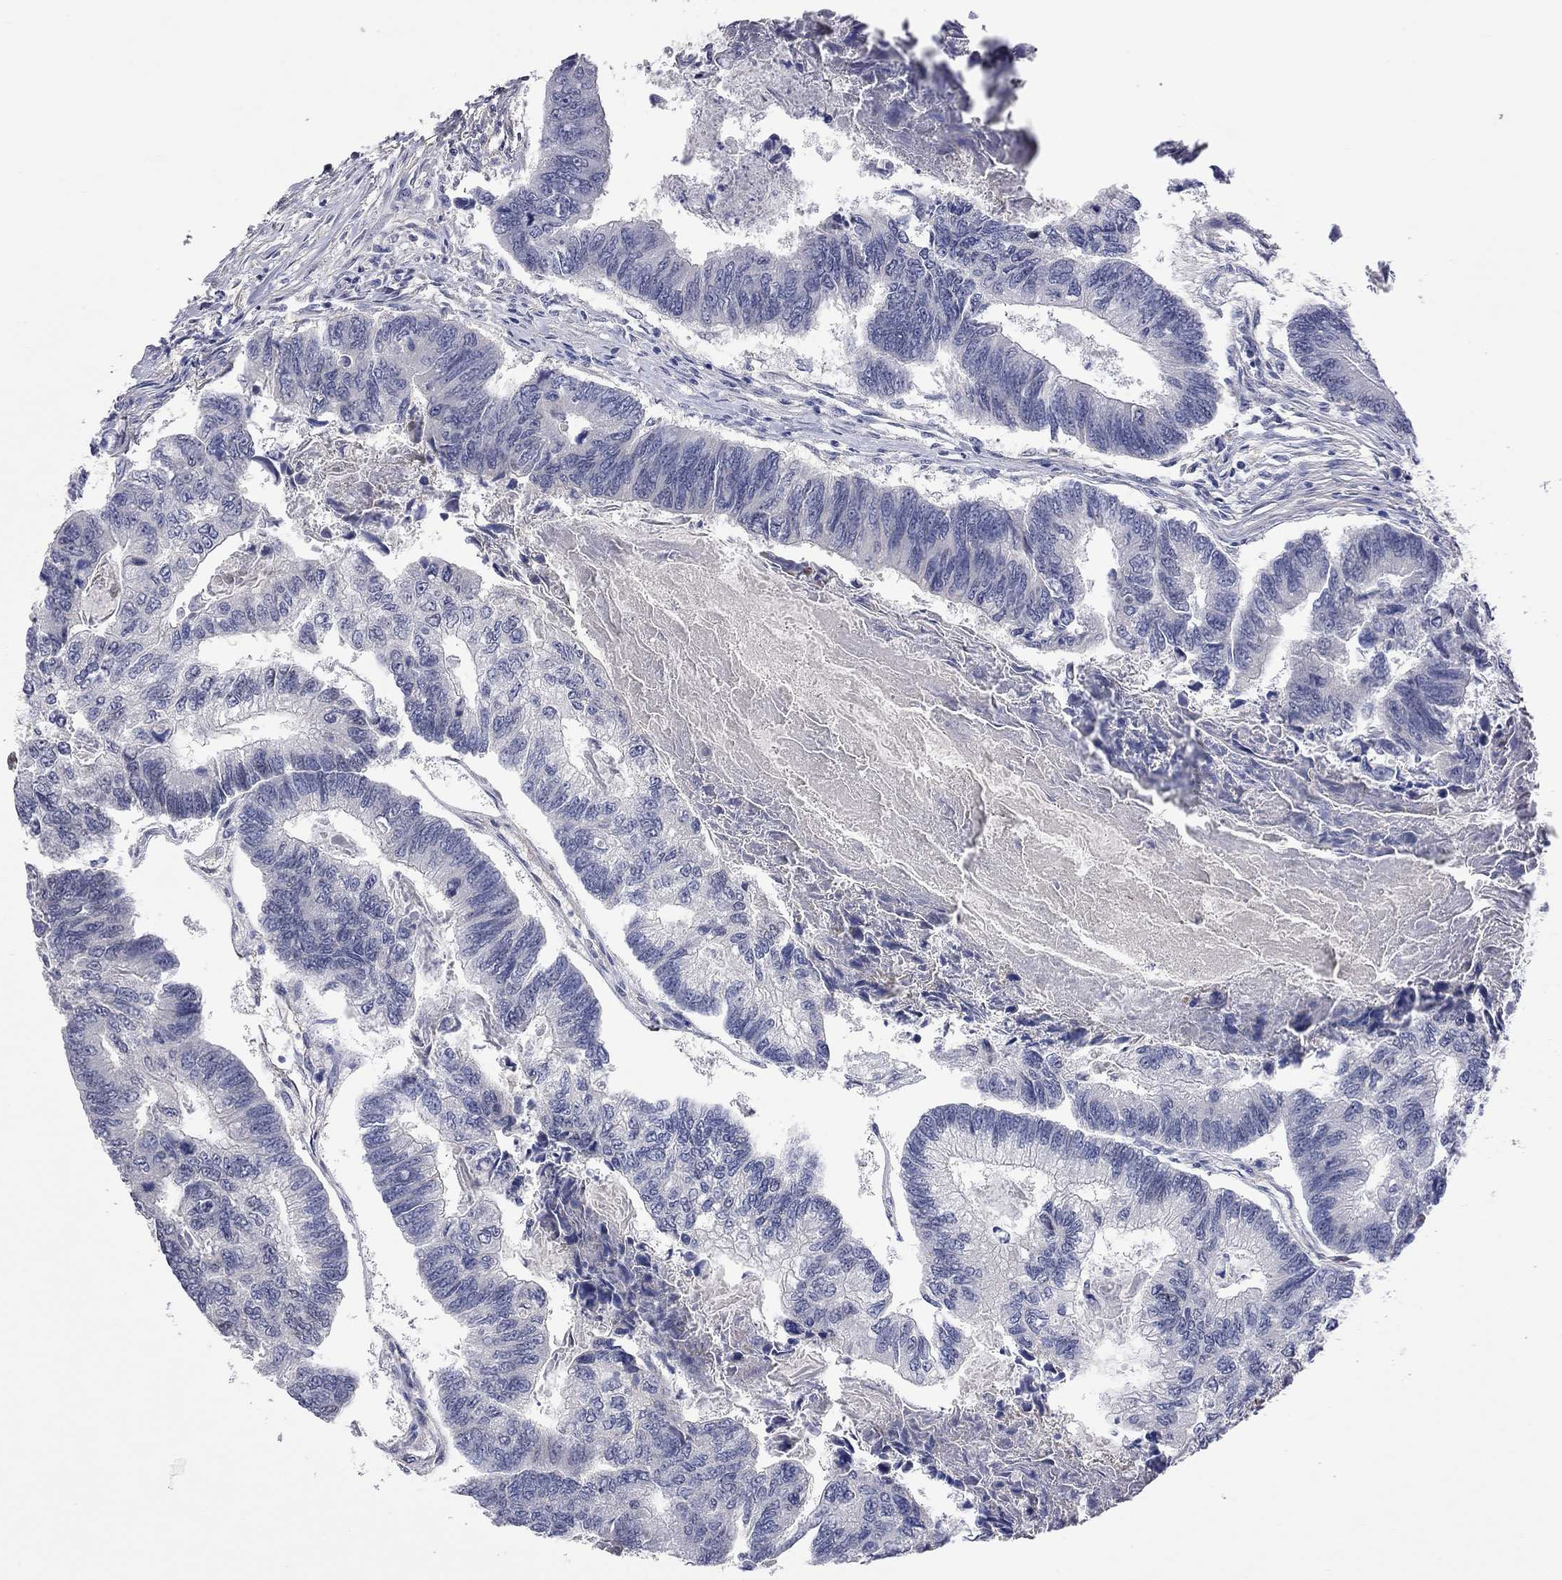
{"staining": {"intensity": "negative", "quantity": "none", "location": "none"}, "tissue": "colorectal cancer", "cell_type": "Tumor cells", "image_type": "cancer", "snomed": [{"axis": "morphology", "description": "Adenocarcinoma, NOS"}, {"axis": "topography", "description": "Colon"}], "caption": "Tumor cells show no significant positivity in colorectal cancer (adenocarcinoma). The staining is performed using DAB brown chromogen with nuclei counter-stained in using hematoxylin.", "gene": "FABP12", "patient": {"sex": "female", "age": 65}}